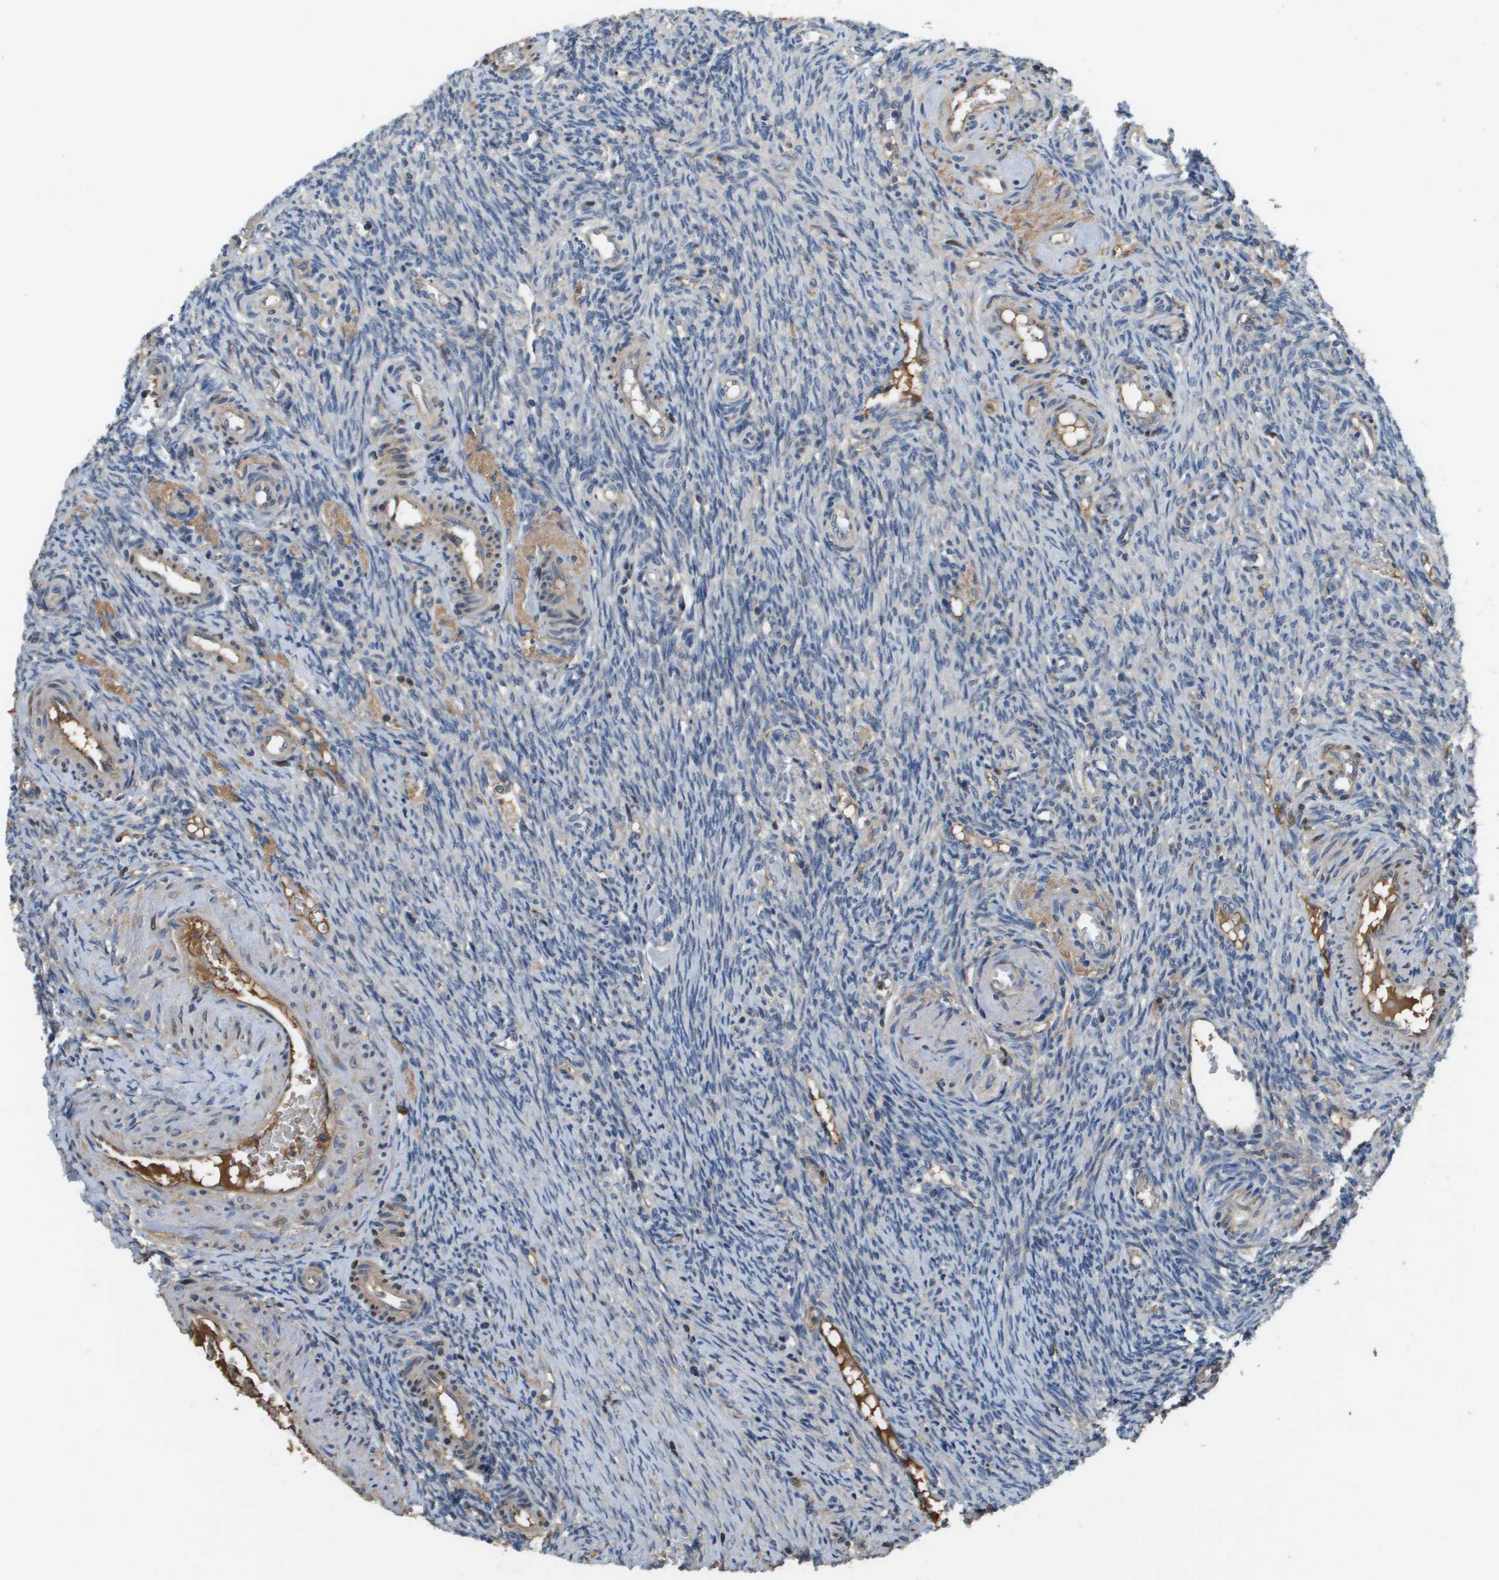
{"staining": {"intensity": "negative", "quantity": "none", "location": "none"}, "tissue": "ovary", "cell_type": "Ovarian stroma cells", "image_type": "normal", "snomed": [{"axis": "morphology", "description": "Normal tissue, NOS"}, {"axis": "topography", "description": "Ovary"}], "caption": "This micrograph is of unremarkable ovary stained with IHC to label a protein in brown with the nuclei are counter-stained blue. There is no staining in ovarian stroma cells. (DAB immunohistochemistry, high magnification).", "gene": "SLC16A3", "patient": {"sex": "female", "age": 41}}